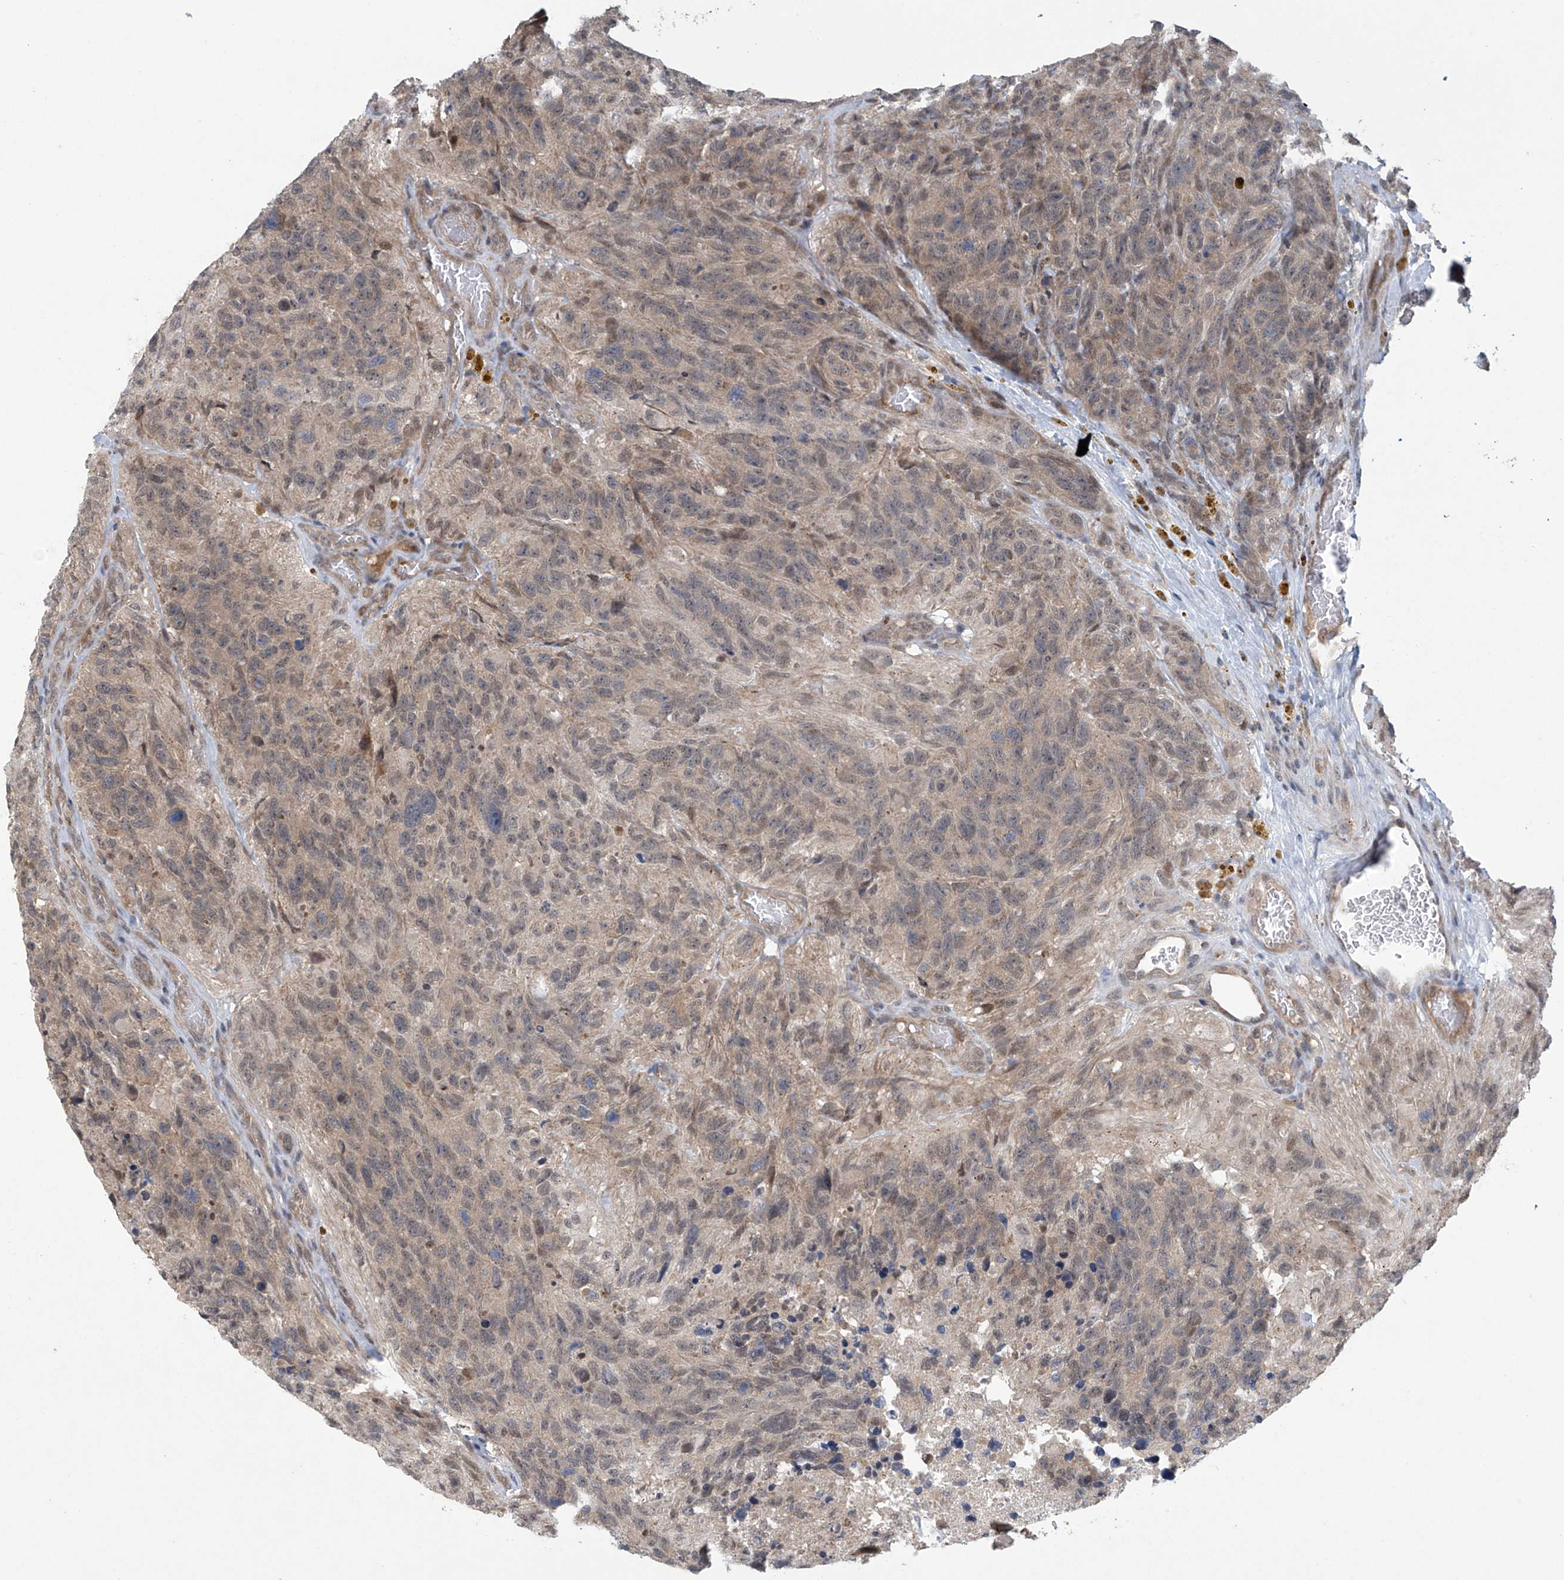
{"staining": {"intensity": "weak", "quantity": "25%-75%", "location": "cytoplasmic/membranous"}, "tissue": "glioma", "cell_type": "Tumor cells", "image_type": "cancer", "snomed": [{"axis": "morphology", "description": "Glioma, malignant, High grade"}, {"axis": "topography", "description": "Brain"}], "caption": "A photomicrograph showing weak cytoplasmic/membranous staining in approximately 25%-75% of tumor cells in glioma, as visualized by brown immunohistochemical staining.", "gene": "ABHD13", "patient": {"sex": "male", "age": 69}}